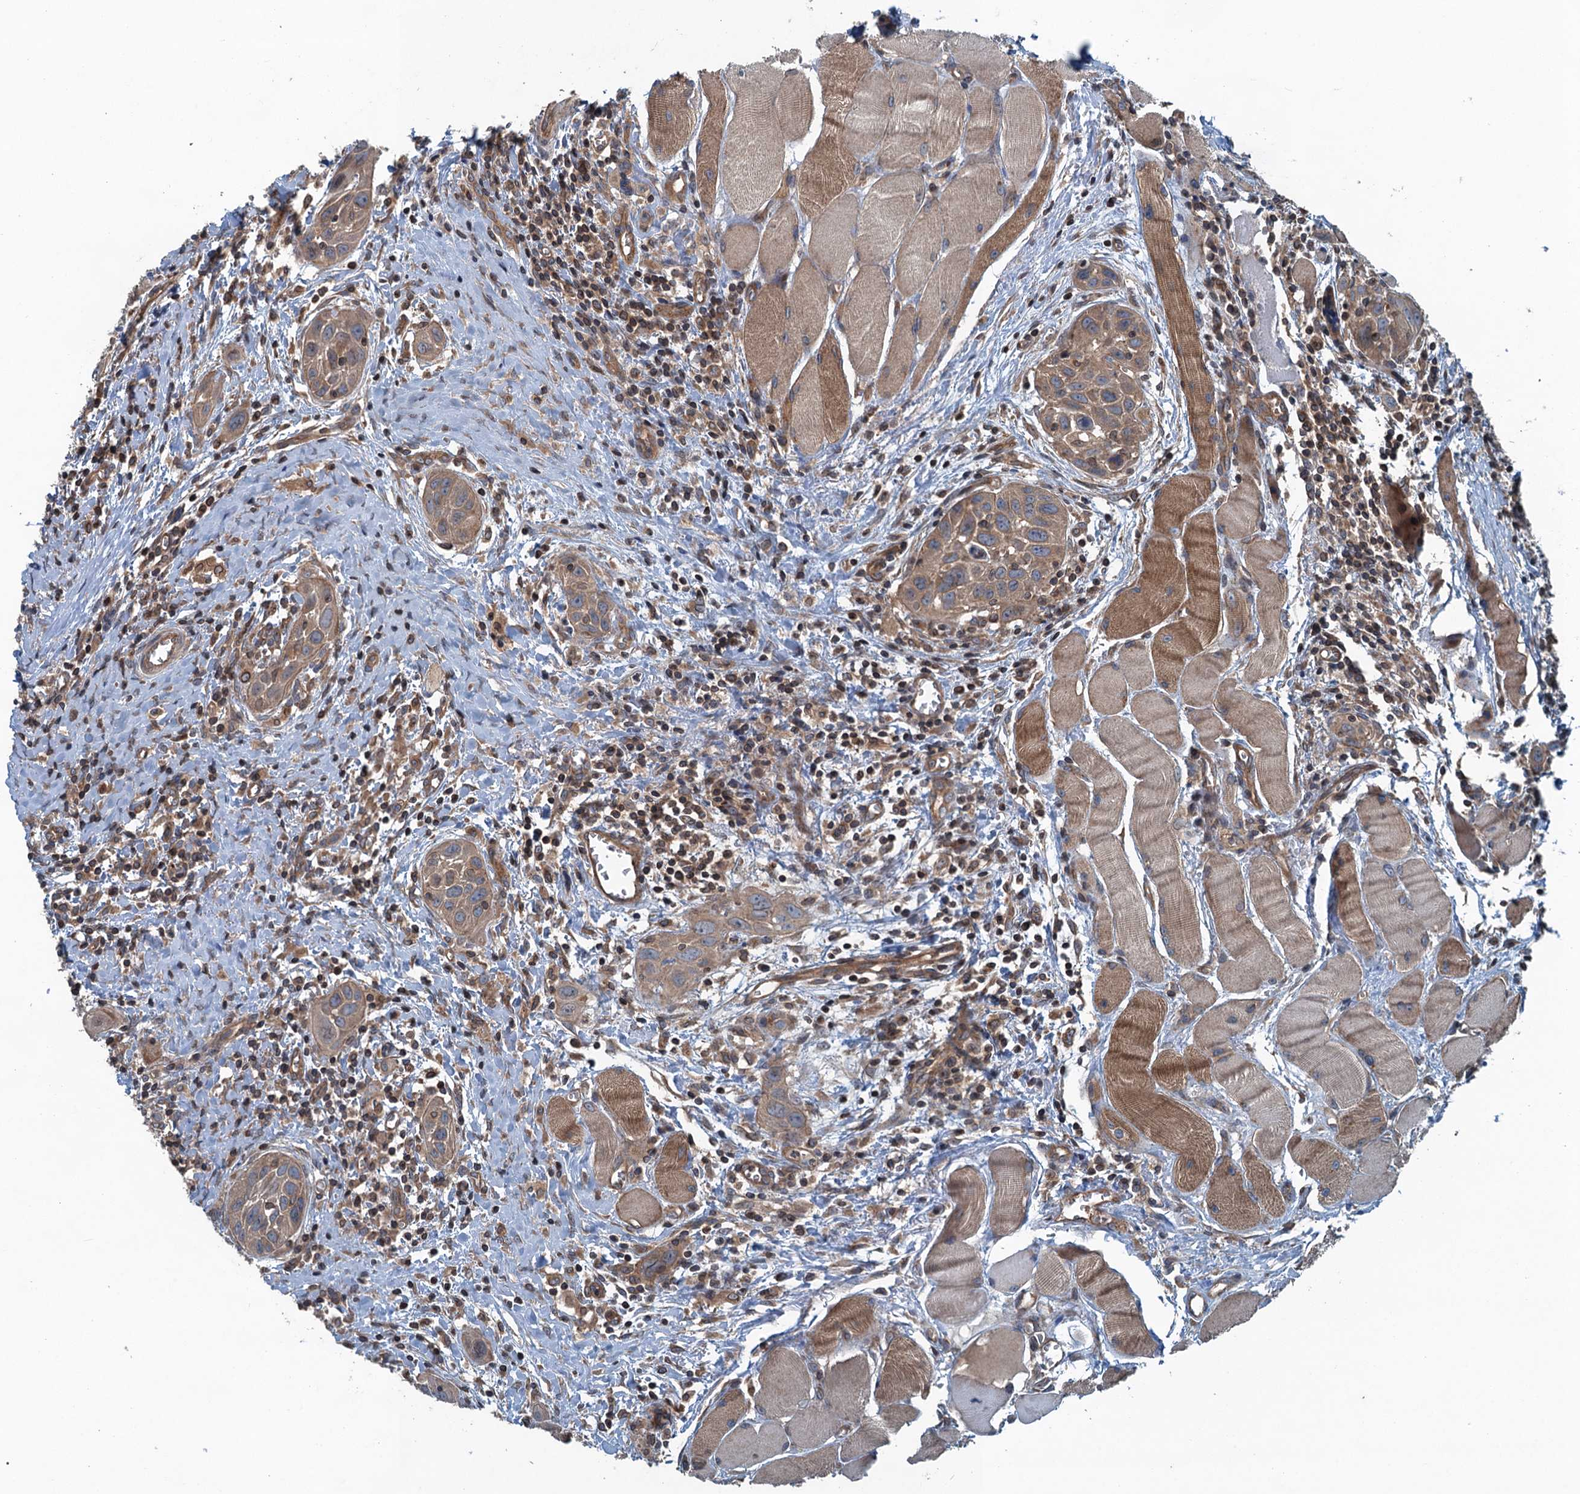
{"staining": {"intensity": "moderate", "quantity": ">75%", "location": "cytoplasmic/membranous"}, "tissue": "head and neck cancer", "cell_type": "Tumor cells", "image_type": "cancer", "snomed": [{"axis": "morphology", "description": "Squamous cell carcinoma, NOS"}, {"axis": "topography", "description": "Oral tissue"}, {"axis": "topography", "description": "Head-Neck"}], "caption": "The immunohistochemical stain shows moderate cytoplasmic/membranous positivity in tumor cells of head and neck cancer (squamous cell carcinoma) tissue.", "gene": "TRAPPC8", "patient": {"sex": "female", "age": 50}}